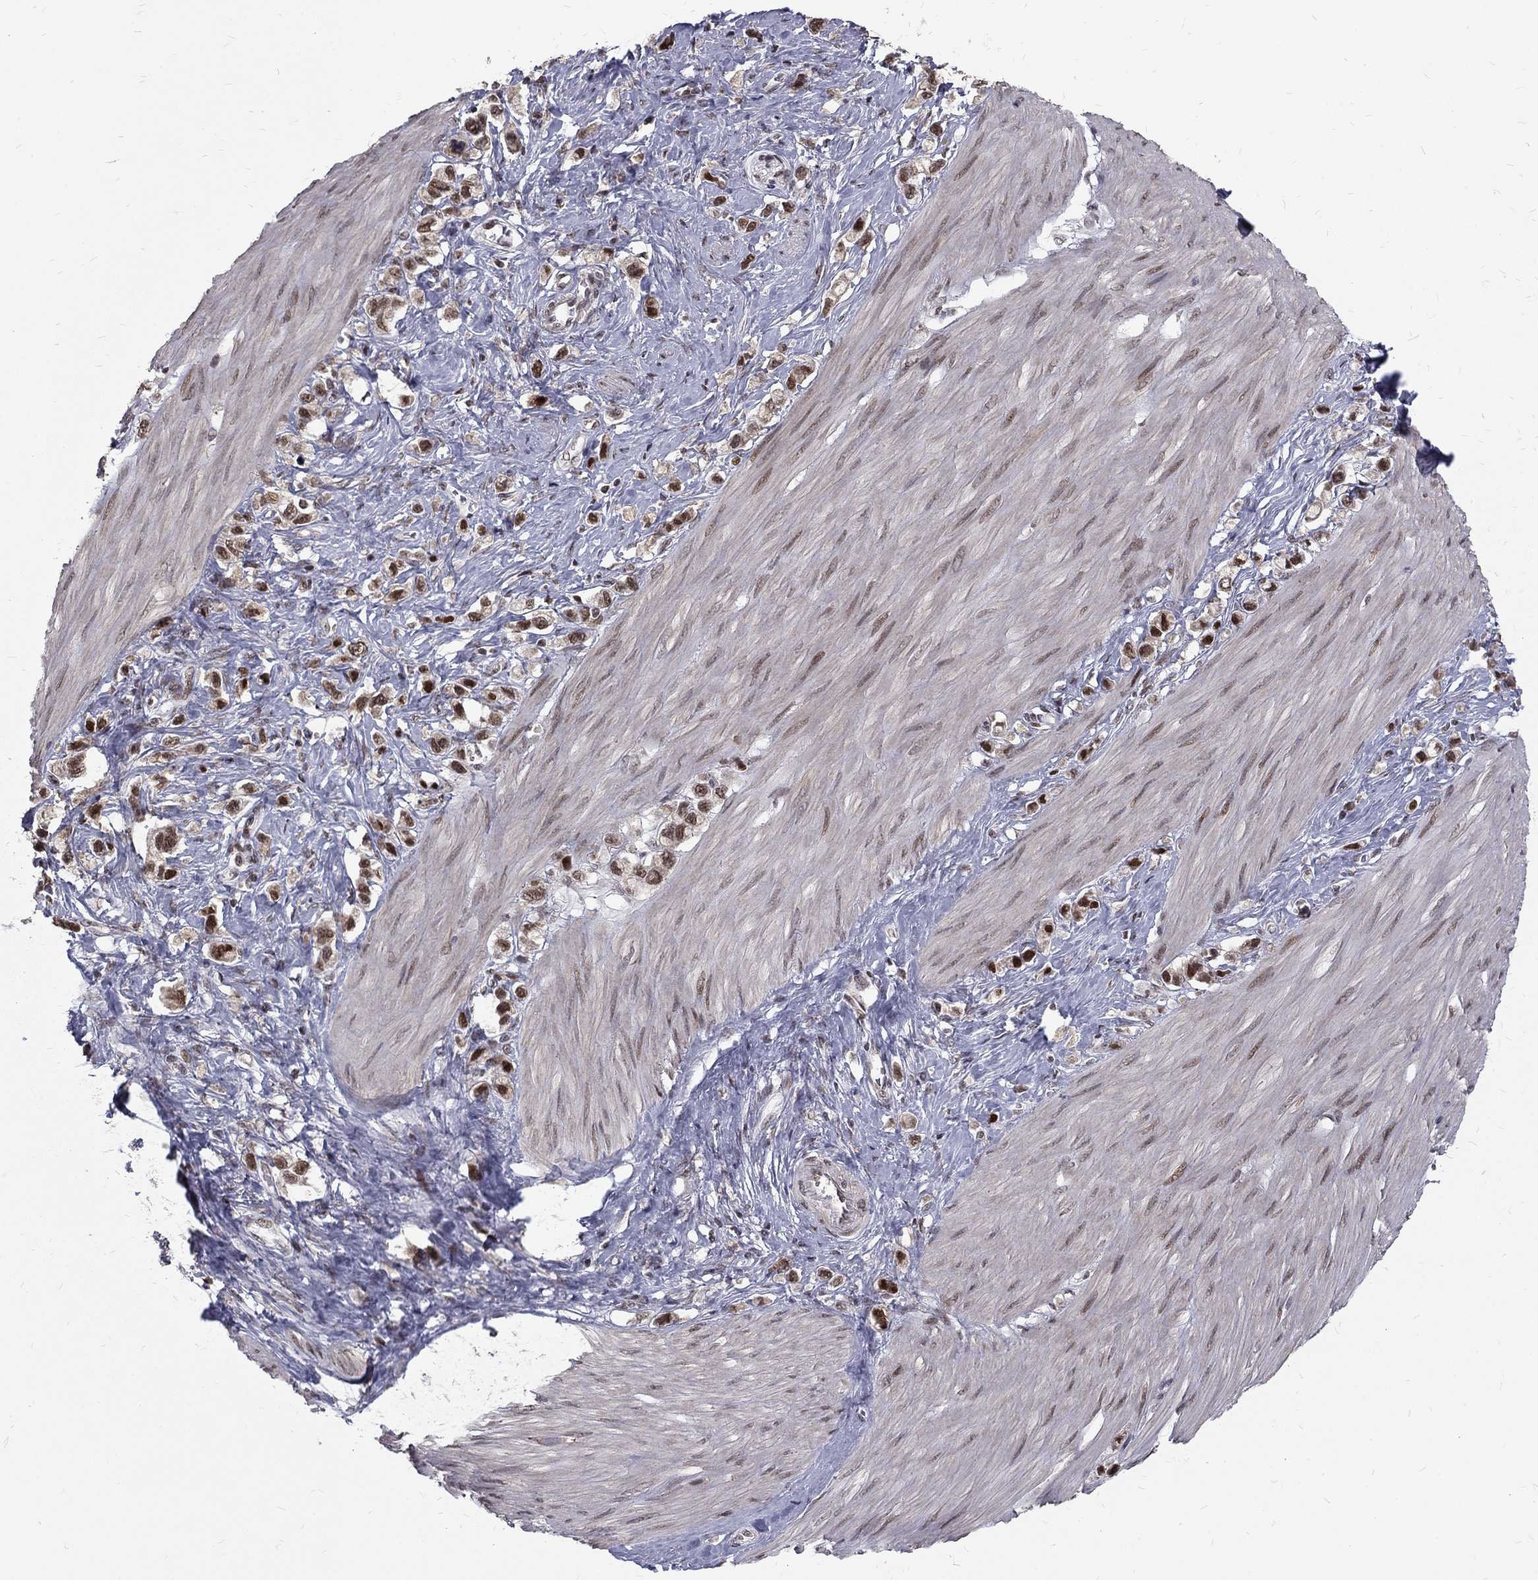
{"staining": {"intensity": "strong", "quantity": ">75%", "location": "nuclear"}, "tissue": "stomach cancer", "cell_type": "Tumor cells", "image_type": "cancer", "snomed": [{"axis": "morphology", "description": "Normal tissue, NOS"}, {"axis": "morphology", "description": "Adenocarcinoma, NOS"}, {"axis": "morphology", "description": "Adenocarcinoma, High grade"}, {"axis": "topography", "description": "Stomach, upper"}, {"axis": "topography", "description": "Stomach"}], "caption": "Stomach cancer (adenocarcinoma (high-grade)) tissue displays strong nuclear staining in approximately >75% of tumor cells Immunohistochemistry stains the protein of interest in brown and the nuclei are stained blue.", "gene": "TCEAL1", "patient": {"sex": "female", "age": 65}}